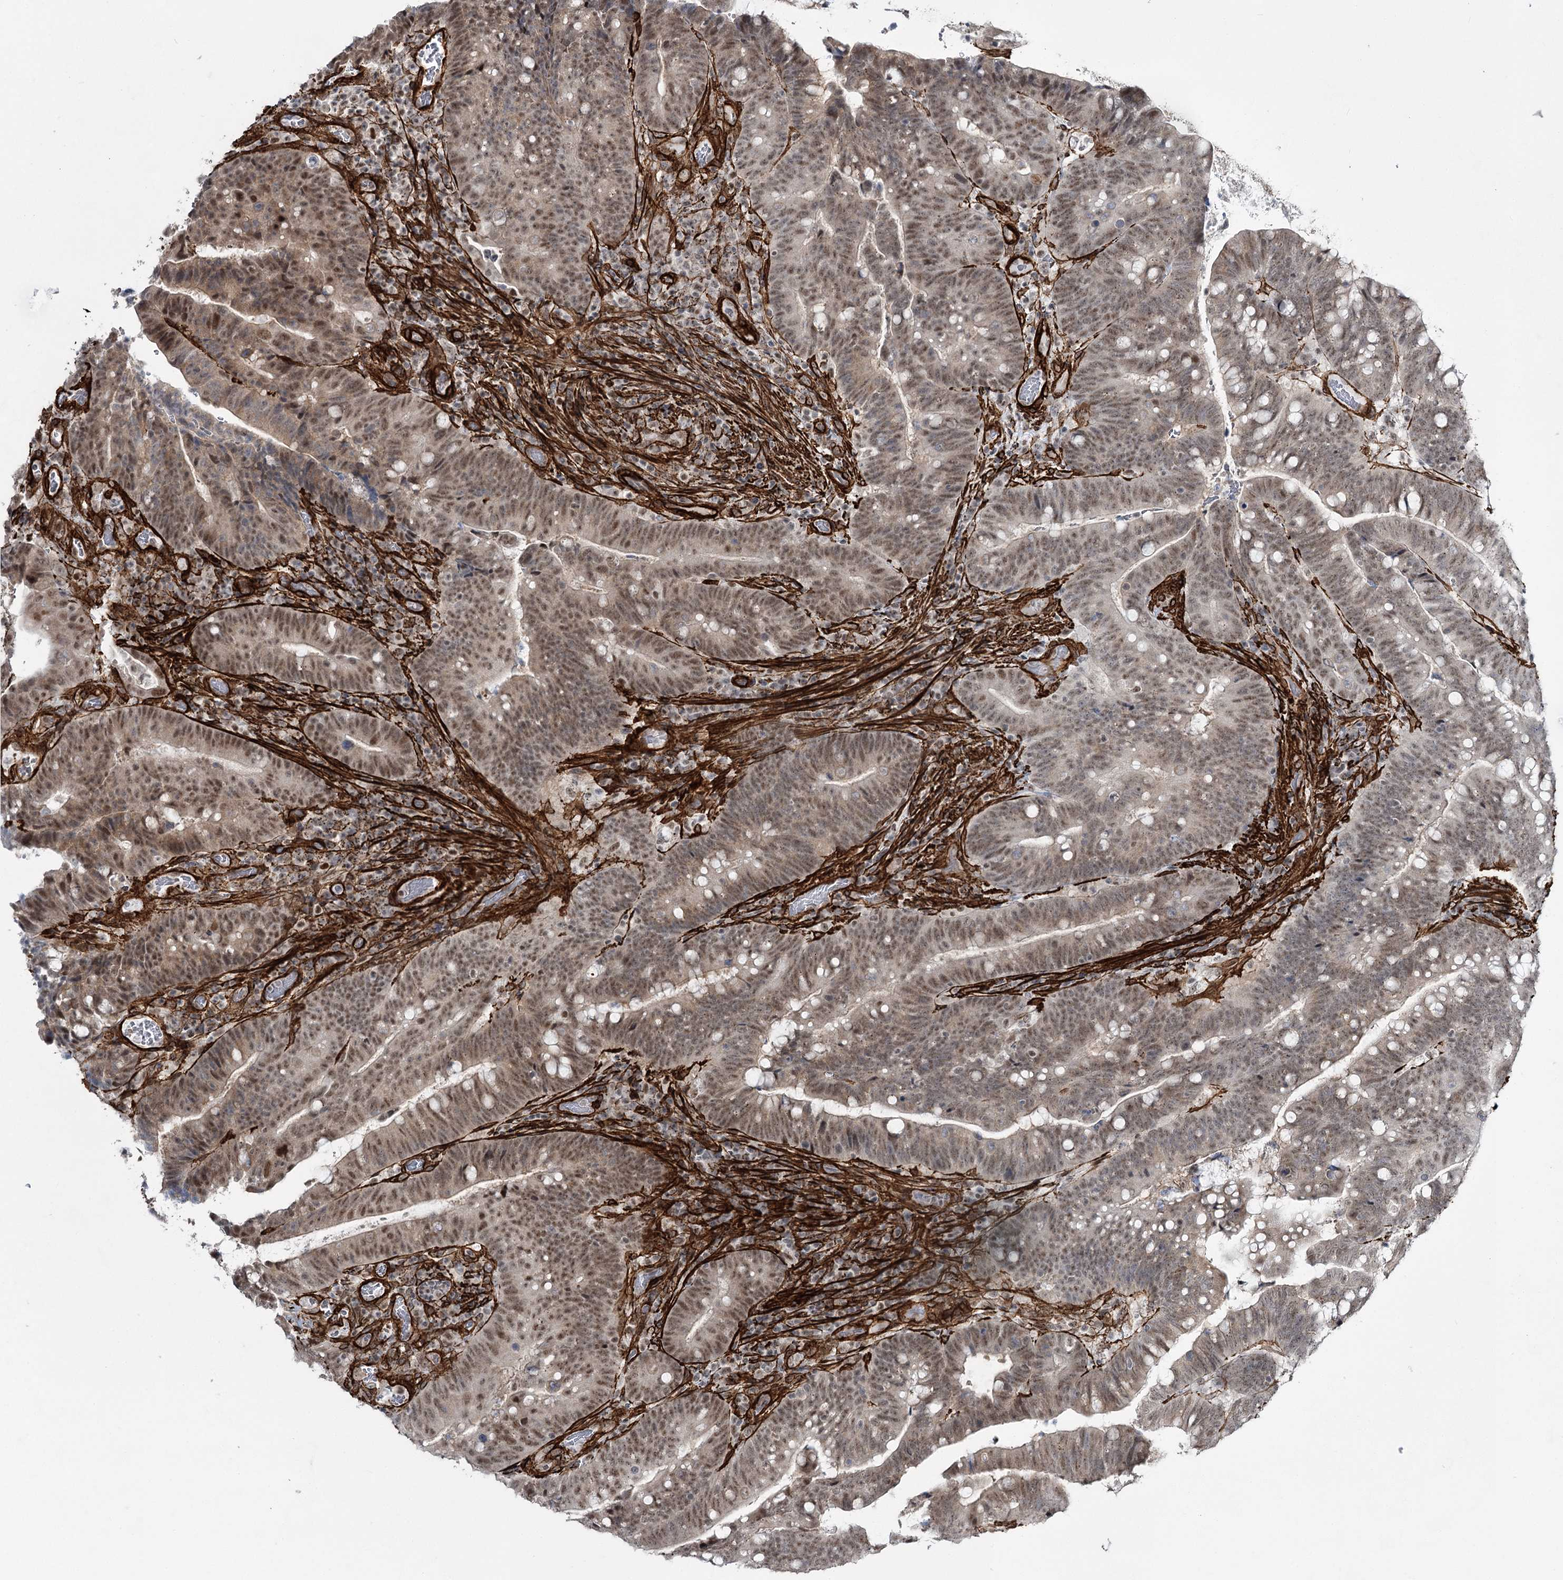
{"staining": {"intensity": "moderate", "quantity": ">75%", "location": "nuclear"}, "tissue": "colorectal cancer", "cell_type": "Tumor cells", "image_type": "cancer", "snomed": [{"axis": "morphology", "description": "Adenocarcinoma, NOS"}, {"axis": "topography", "description": "Colon"}], "caption": "Immunohistochemistry (IHC) staining of colorectal adenocarcinoma, which reveals medium levels of moderate nuclear staining in approximately >75% of tumor cells indicating moderate nuclear protein staining. The staining was performed using DAB (brown) for protein detection and nuclei were counterstained in hematoxylin (blue).", "gene": "CWF19L1", "patient": {"sex": "female", "age": 66}}